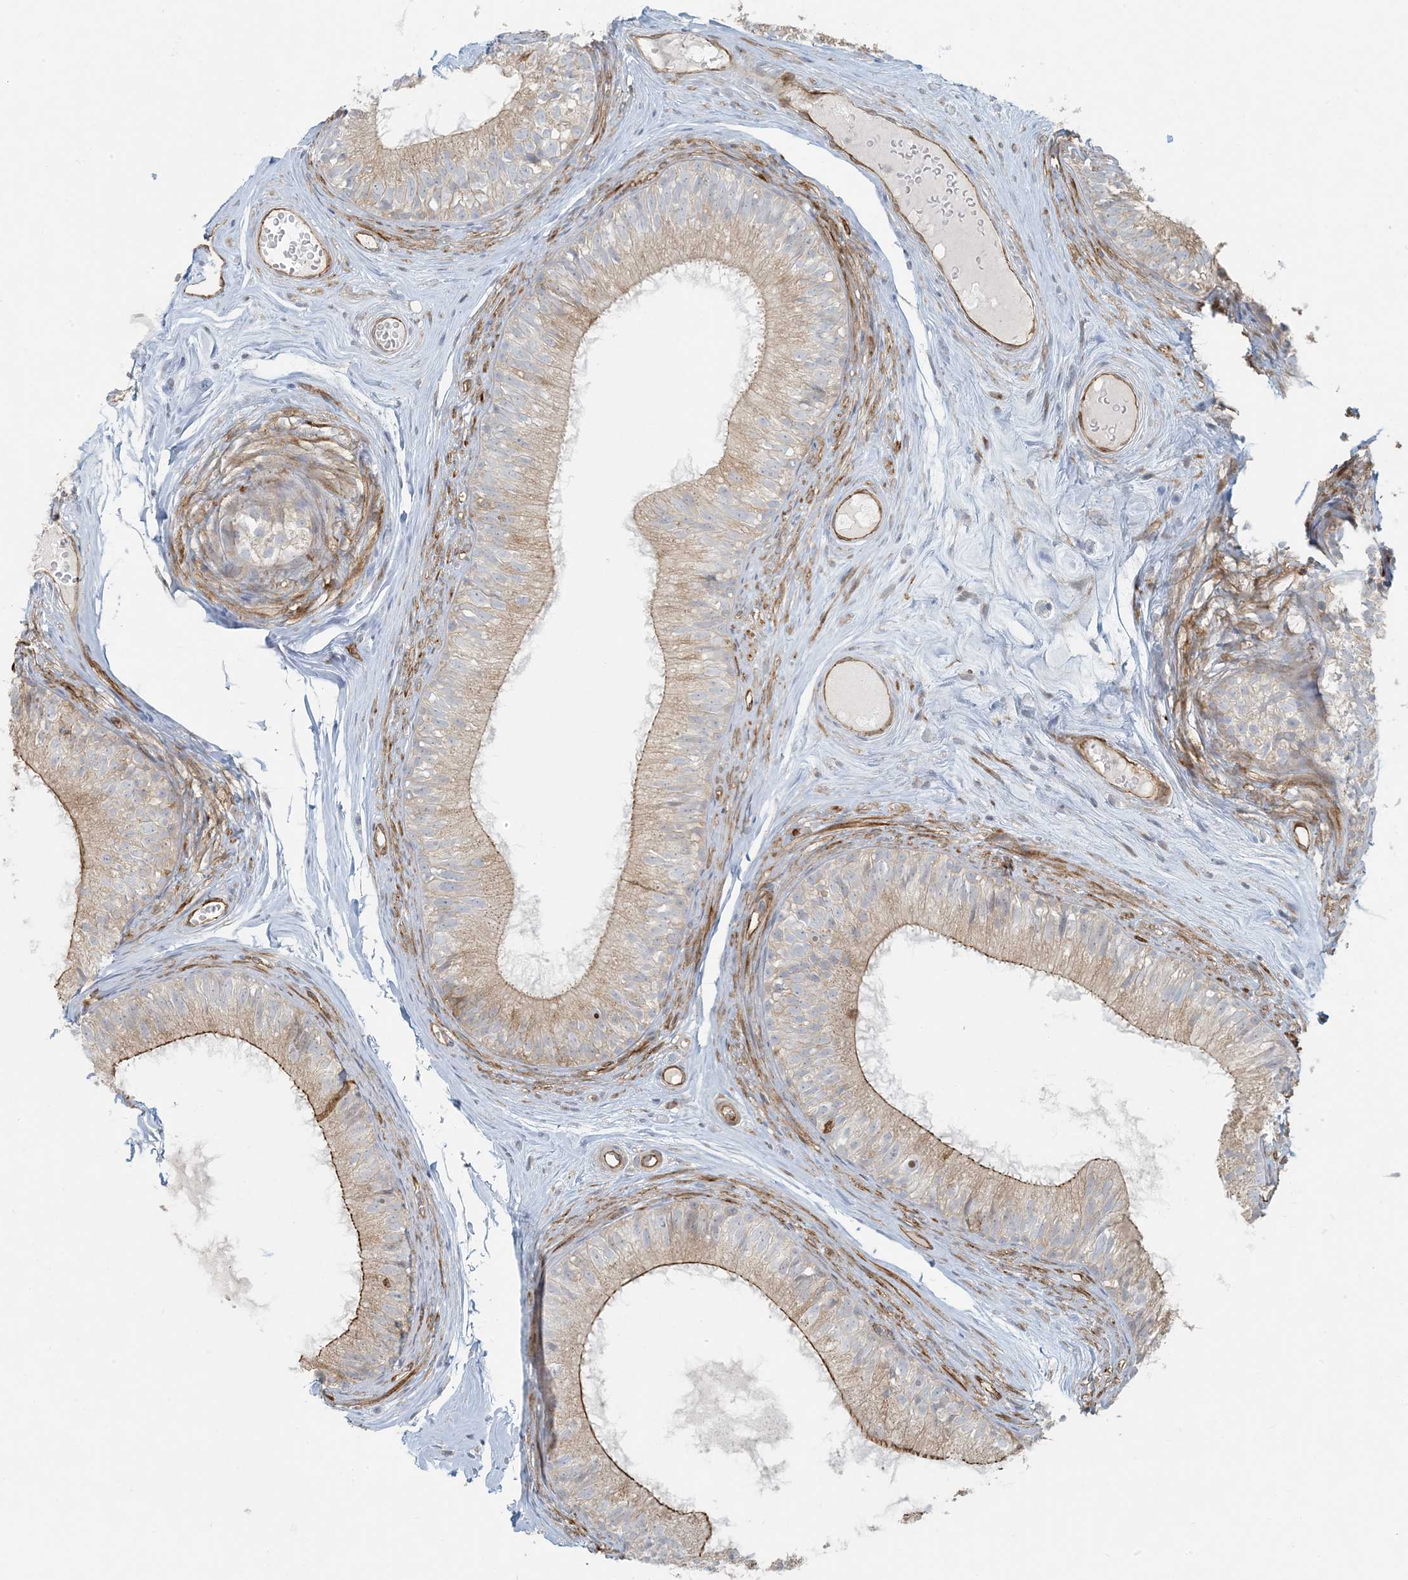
{"staining": {"intensity": "moderate", "quantity": "<25%", "location": "cytoplasmic/membranous"}, "tissue": "epididymis", "cell_type": "Glandular cells", "image_type": "normal", "snomed": [{"axis": "morphology", "description": "Normal tissue, NOS"}, {"axis": "morphology", "description": "Seminoma in situ"}, {"axis": "topography", "description": "Testis"}, {"axis": "topography", "description": "Epididymis"}], "caption": "Brown immunohistochemical staining in benign human epididymis demonstrates moderate cytoplasmic/membranous staining in about <25% of glandular cells. (DAB (3,3'-diaminobenzidine) IHC with brightfield microscopy, high magnification).", "gene": "BCORL1", "patient": {"sex": "male", "age": 28}}